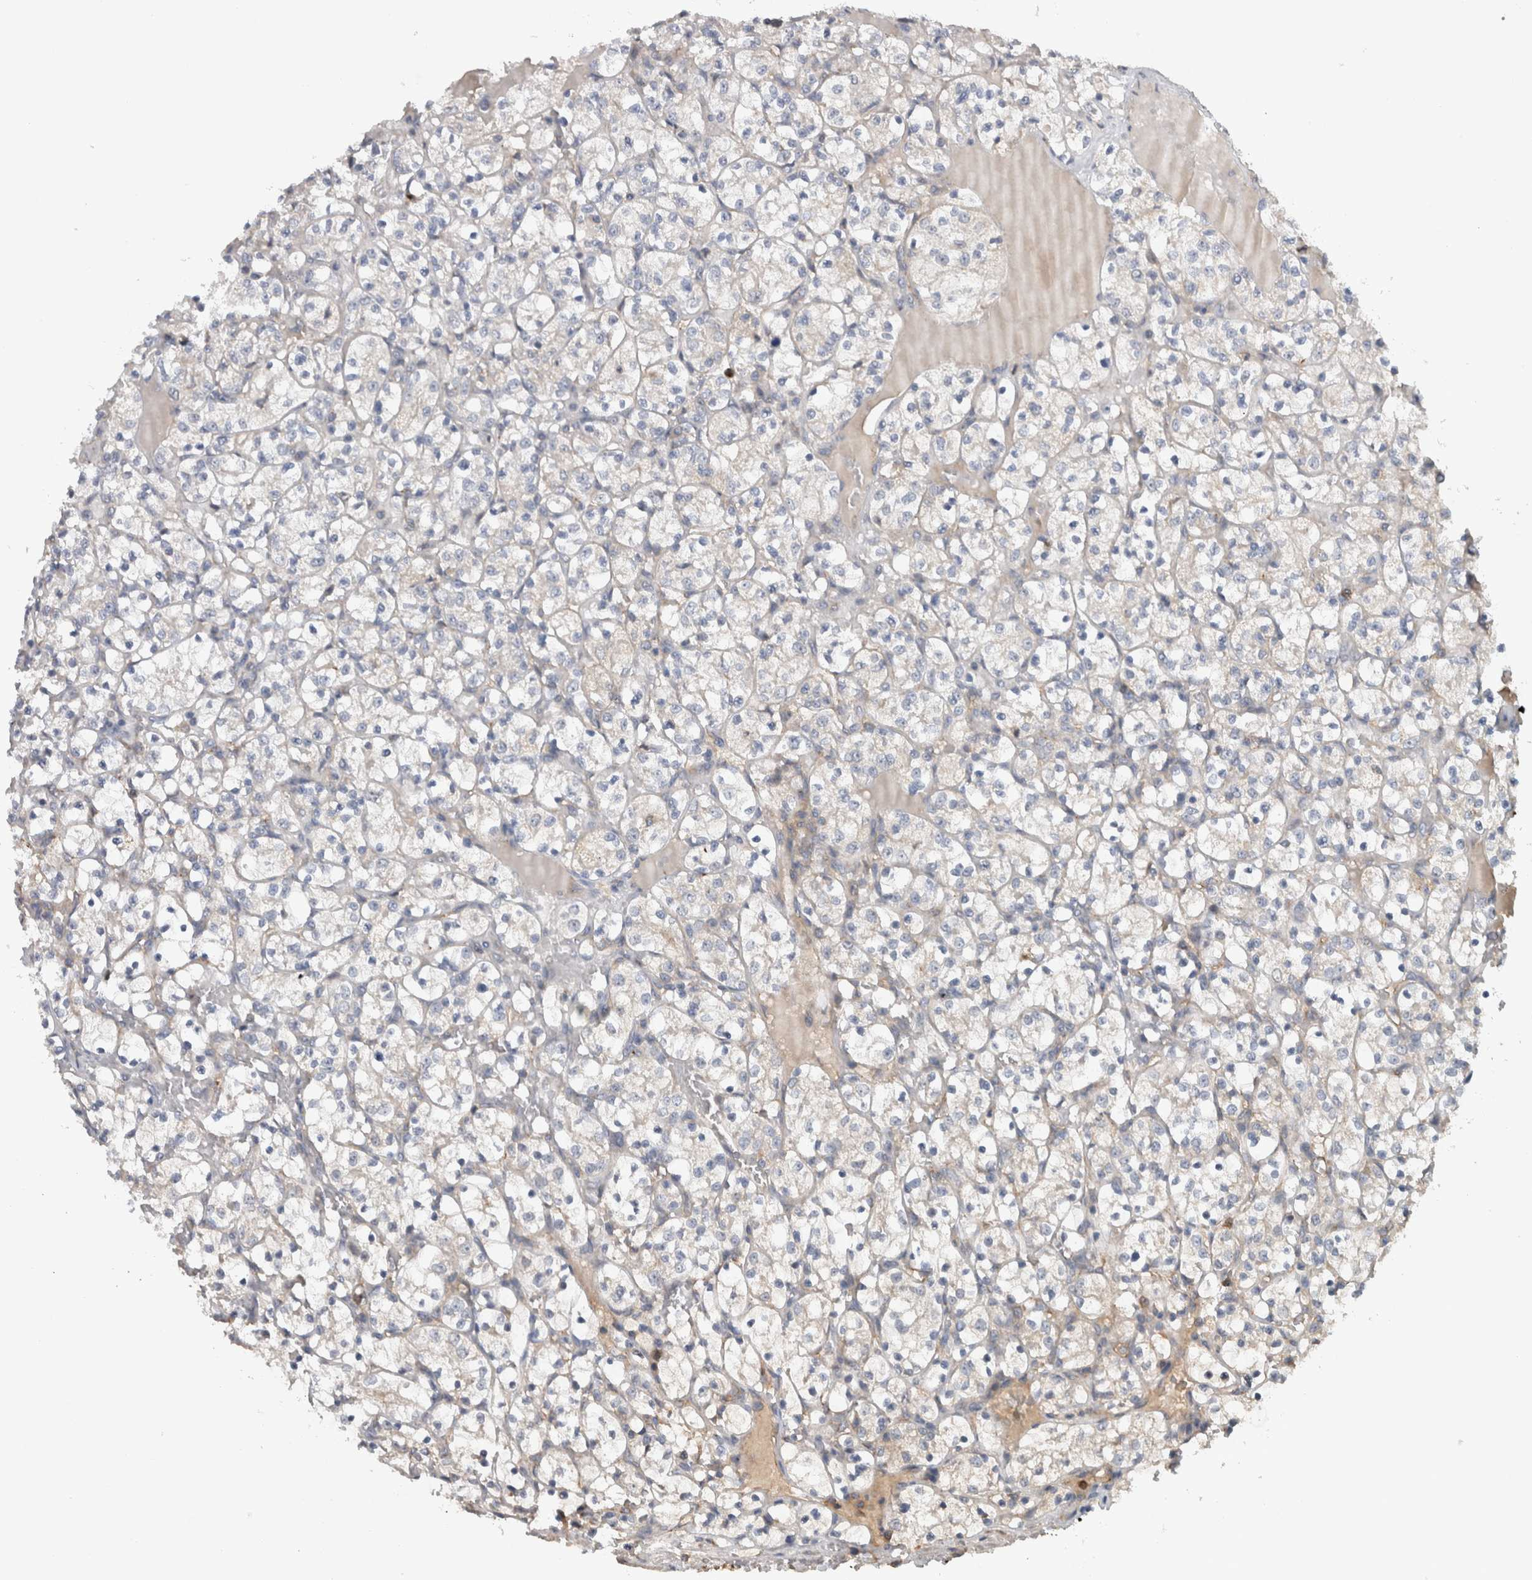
{"staining": {"intensity": "negative", "quantity": "none", "location": "none"}, "tissue": "renal cancer", "cell_type": "Tumor cells", "image_type": "cancer", "snomed": [{"axis": "morphology", "description": "Adenocarcinoma, NOS"}, {"axis": "topography", "description": "Kidney"}], "caption": "High power microscopy histopathology image of an IHC micrograph of renal adenocarcinoma, revealing no significant staining in tumor cells. (DAB (3,3'-diaminobenzidine) IHC visualized using brightfield microscopy, high magnification).", "gene": "TARBP1", "patient": {"sex": "female", "age": 69}}